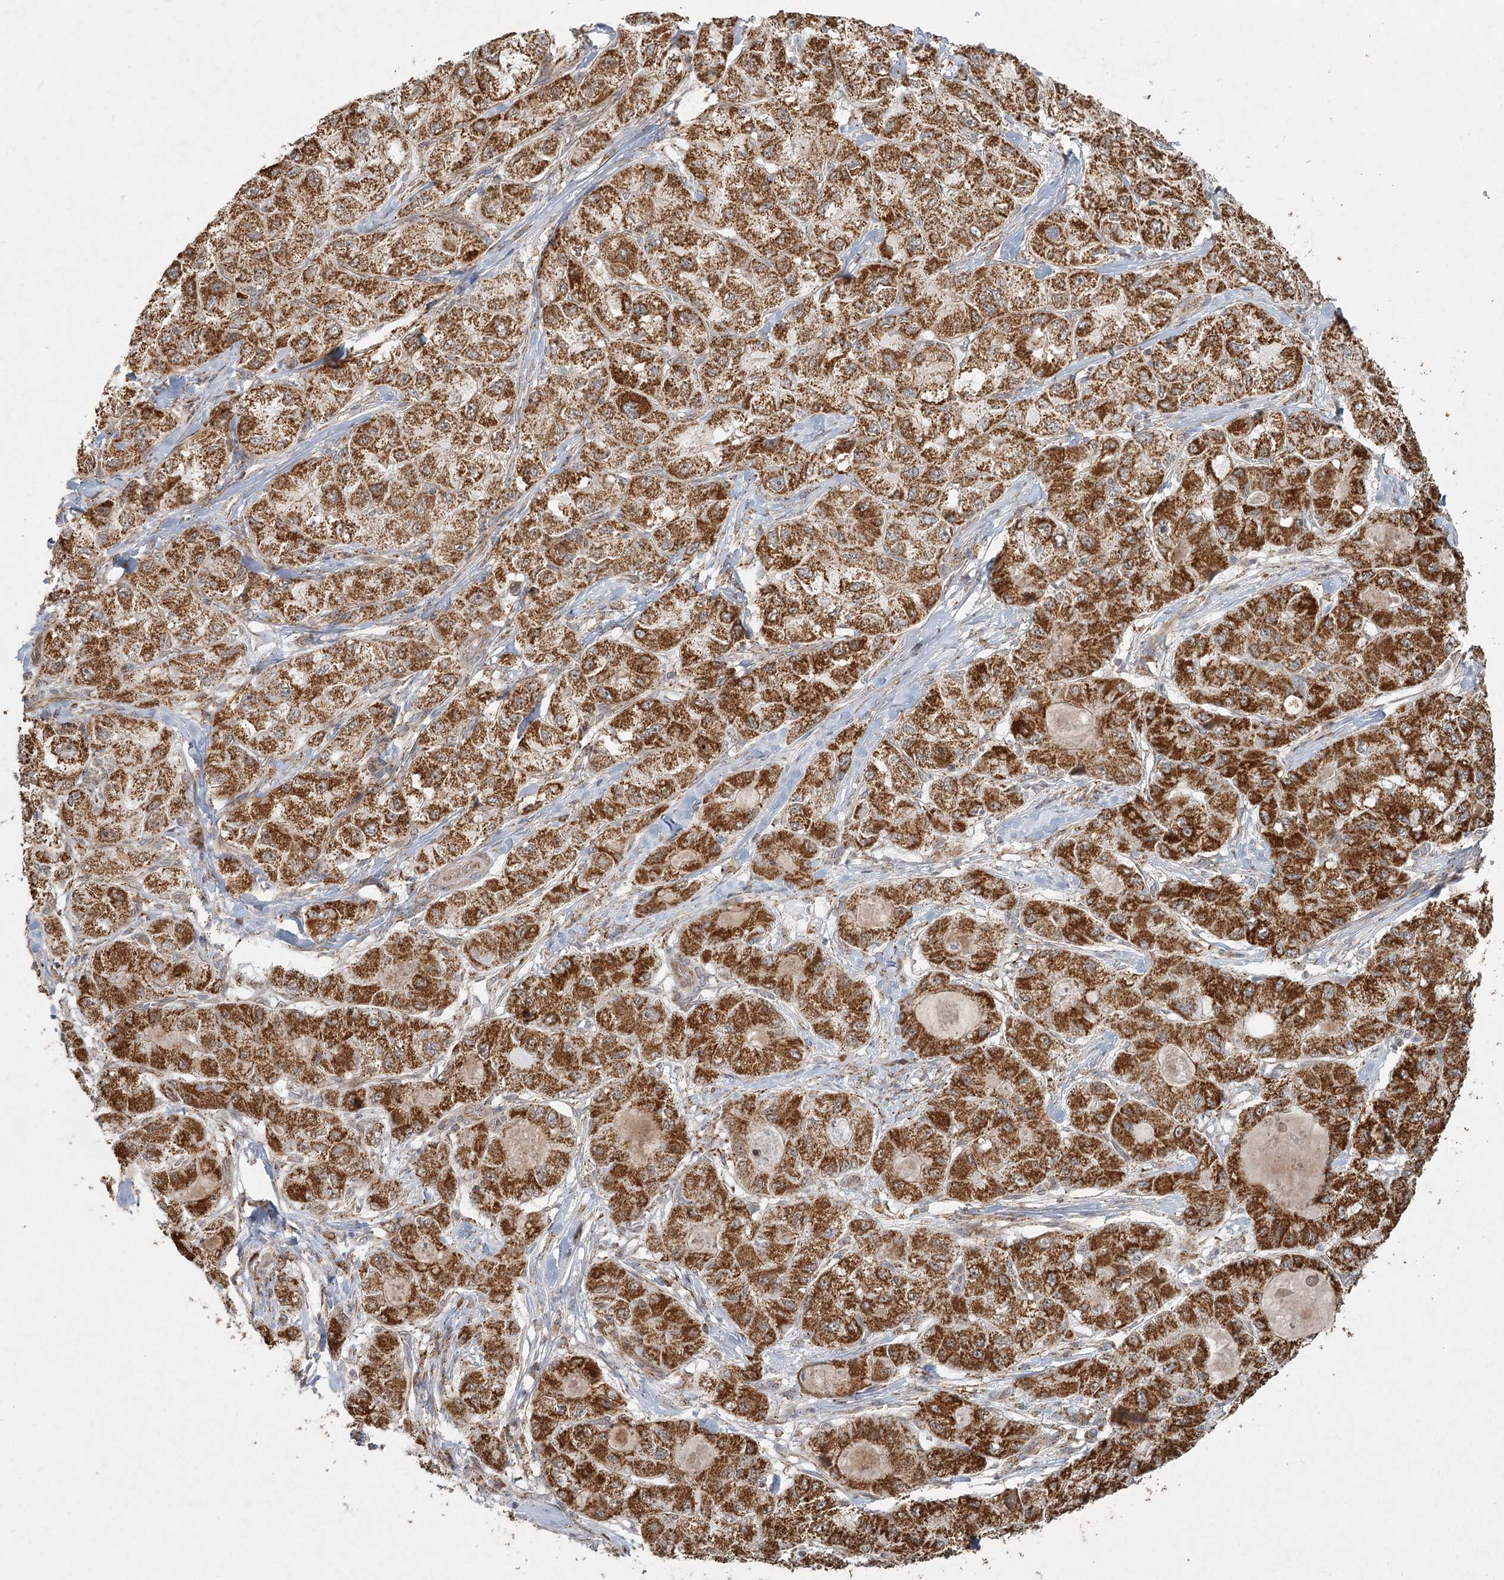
{"staining": {"intensity": "strong", "quantity": ">75%", "location": "cytoplasmic/membranous"}, "tissue": "liver cancer", "cell_type": "Tumor cells", "image_type": "cancer", "snomed": [{"axis": "morphology", "description": "Carcinoma, Hepatocellular, NOS"}, {"axis": "topography", "description": "Liver"}], "caption": "High-power microscopy captured an immunohistochemistry micrograph of hepatocellular carcinoma (liver), revealing strong cytoplasmic/membranous positivity in approximately >75% of tumor cells.", "gene": "LACTB", "patient": {"sex": "male", "age": 80}}